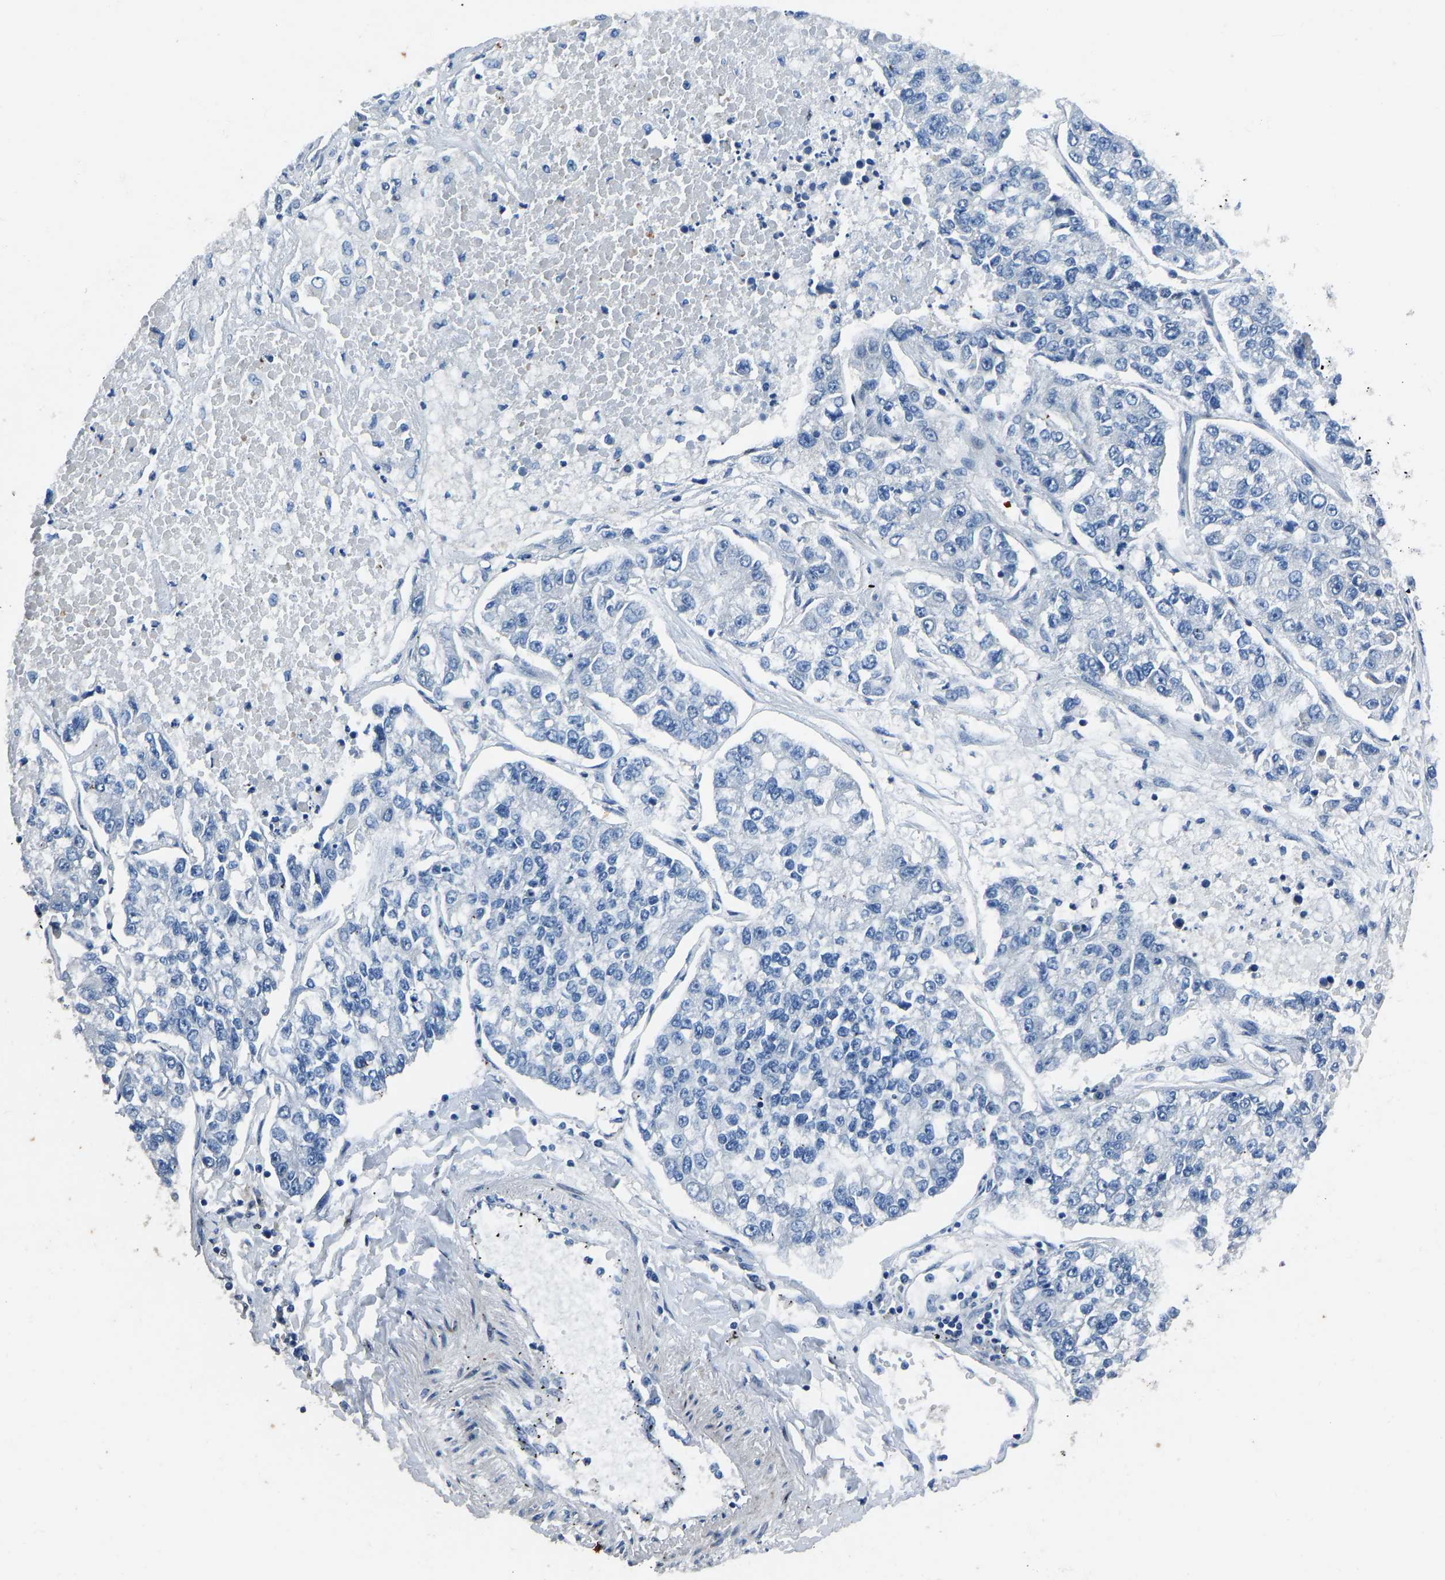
{"staining": {"intensity": "negative", "quantity": "none", "location": "none"}, "tissue": "lung cancer", "cell_type": "Tumor cells", "image_type": "cancer", "snomed": [{"axis": "morphology", "description": "Adenocarcinoma, NOS"}, {"axis": "topography", "description": "Lung"}], "caption": "Tumor cells are negative for brown protein staining in lung cancer.", "gene": "EGR1", "patient": {"sex": "male", "age": 49}}